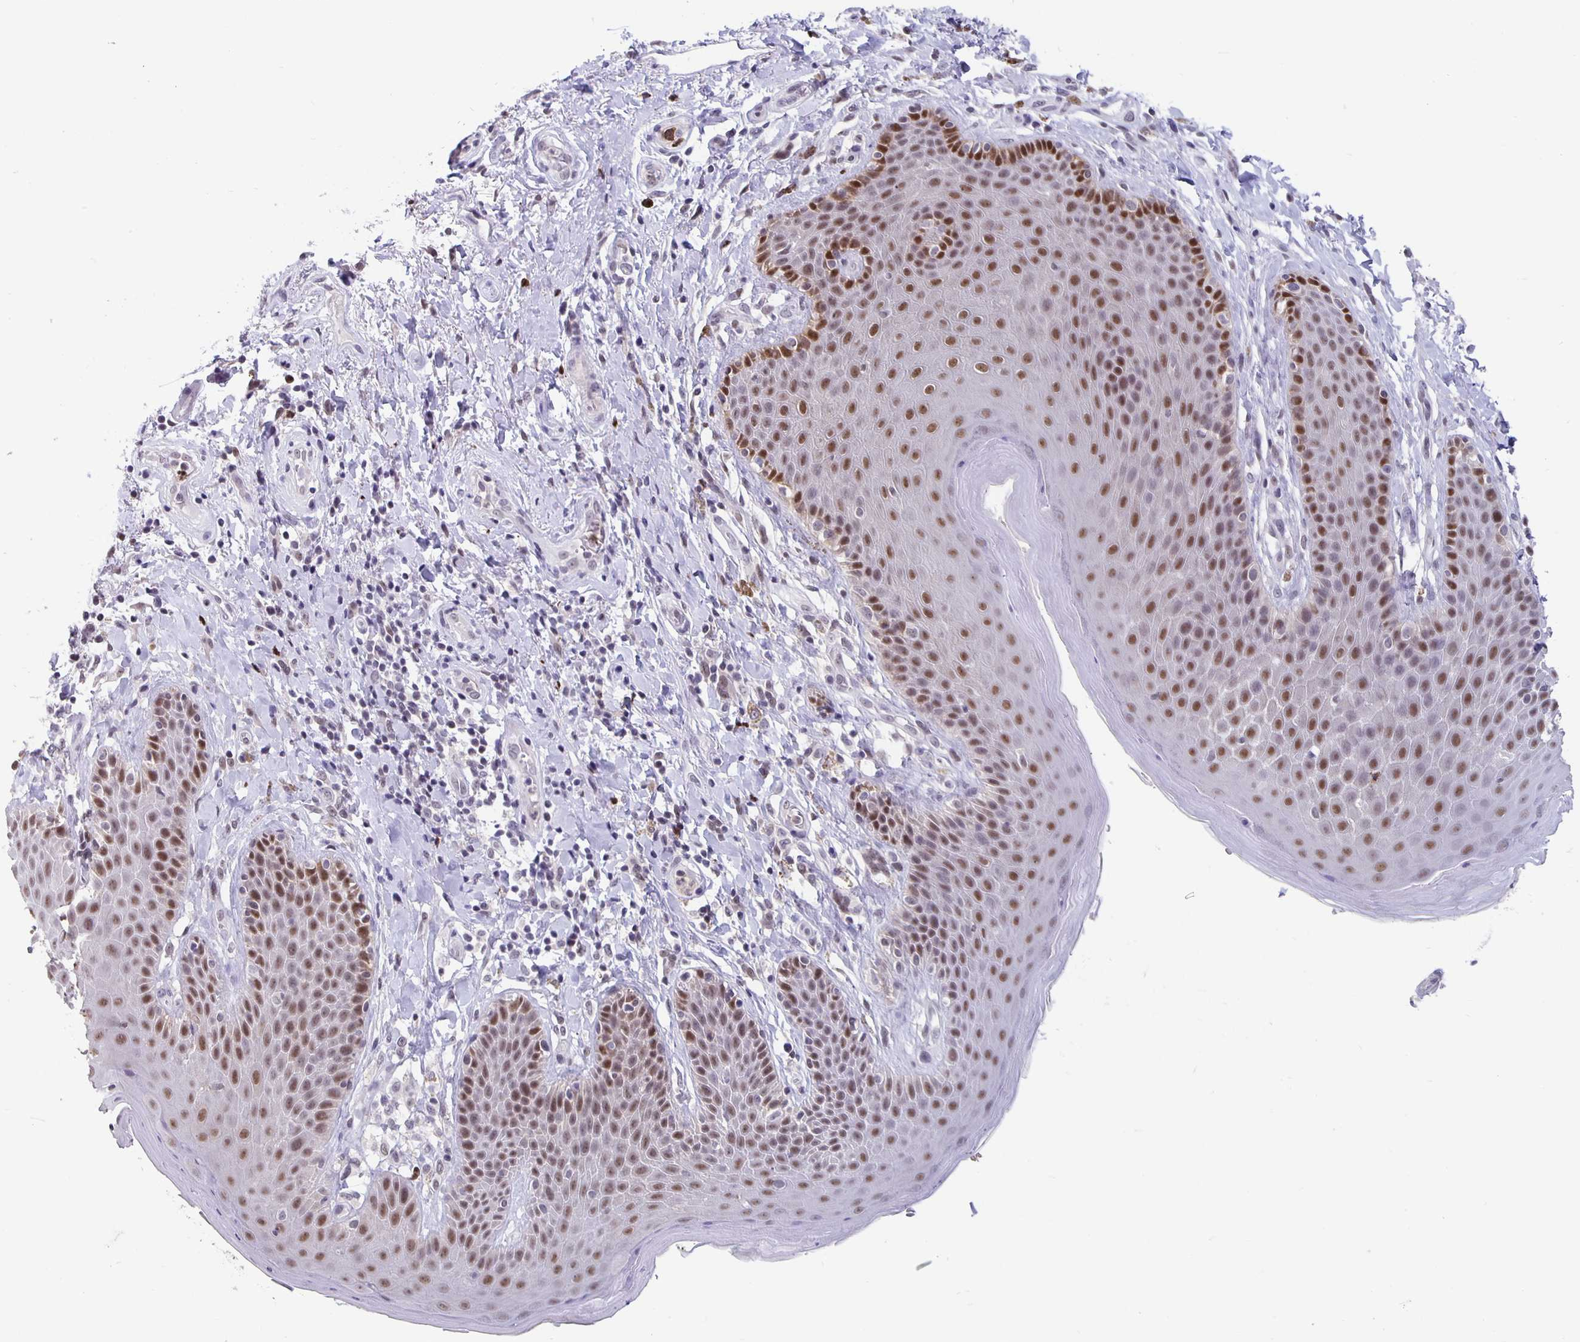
{"staining": {"intensity": "moderate", "quantity": "25%-75%", "location": "nuclear"}, "tissue": "skin", "cell_type": "Epidermal cells", "image_type": "normal", "snomed": [{"axis": "morphology", "description": "Normal tissue, NOS"}, {"axis": "topography", "description": "Anal"}, {"axis": "topography", "description": "Peripheral nerve tissue"}], "caption": "Immunohistochemical staining of normal skin demonstrates medium levels of moderate nuclear expression in approximately 25%-75% of epidermal cells. Using DAB (brown) and hematoxylin (blue) stains, captured at high magnification using brightfield microscopy.", "gene": "ZNF691", "patient": {"sex": "male", "age": 51}}